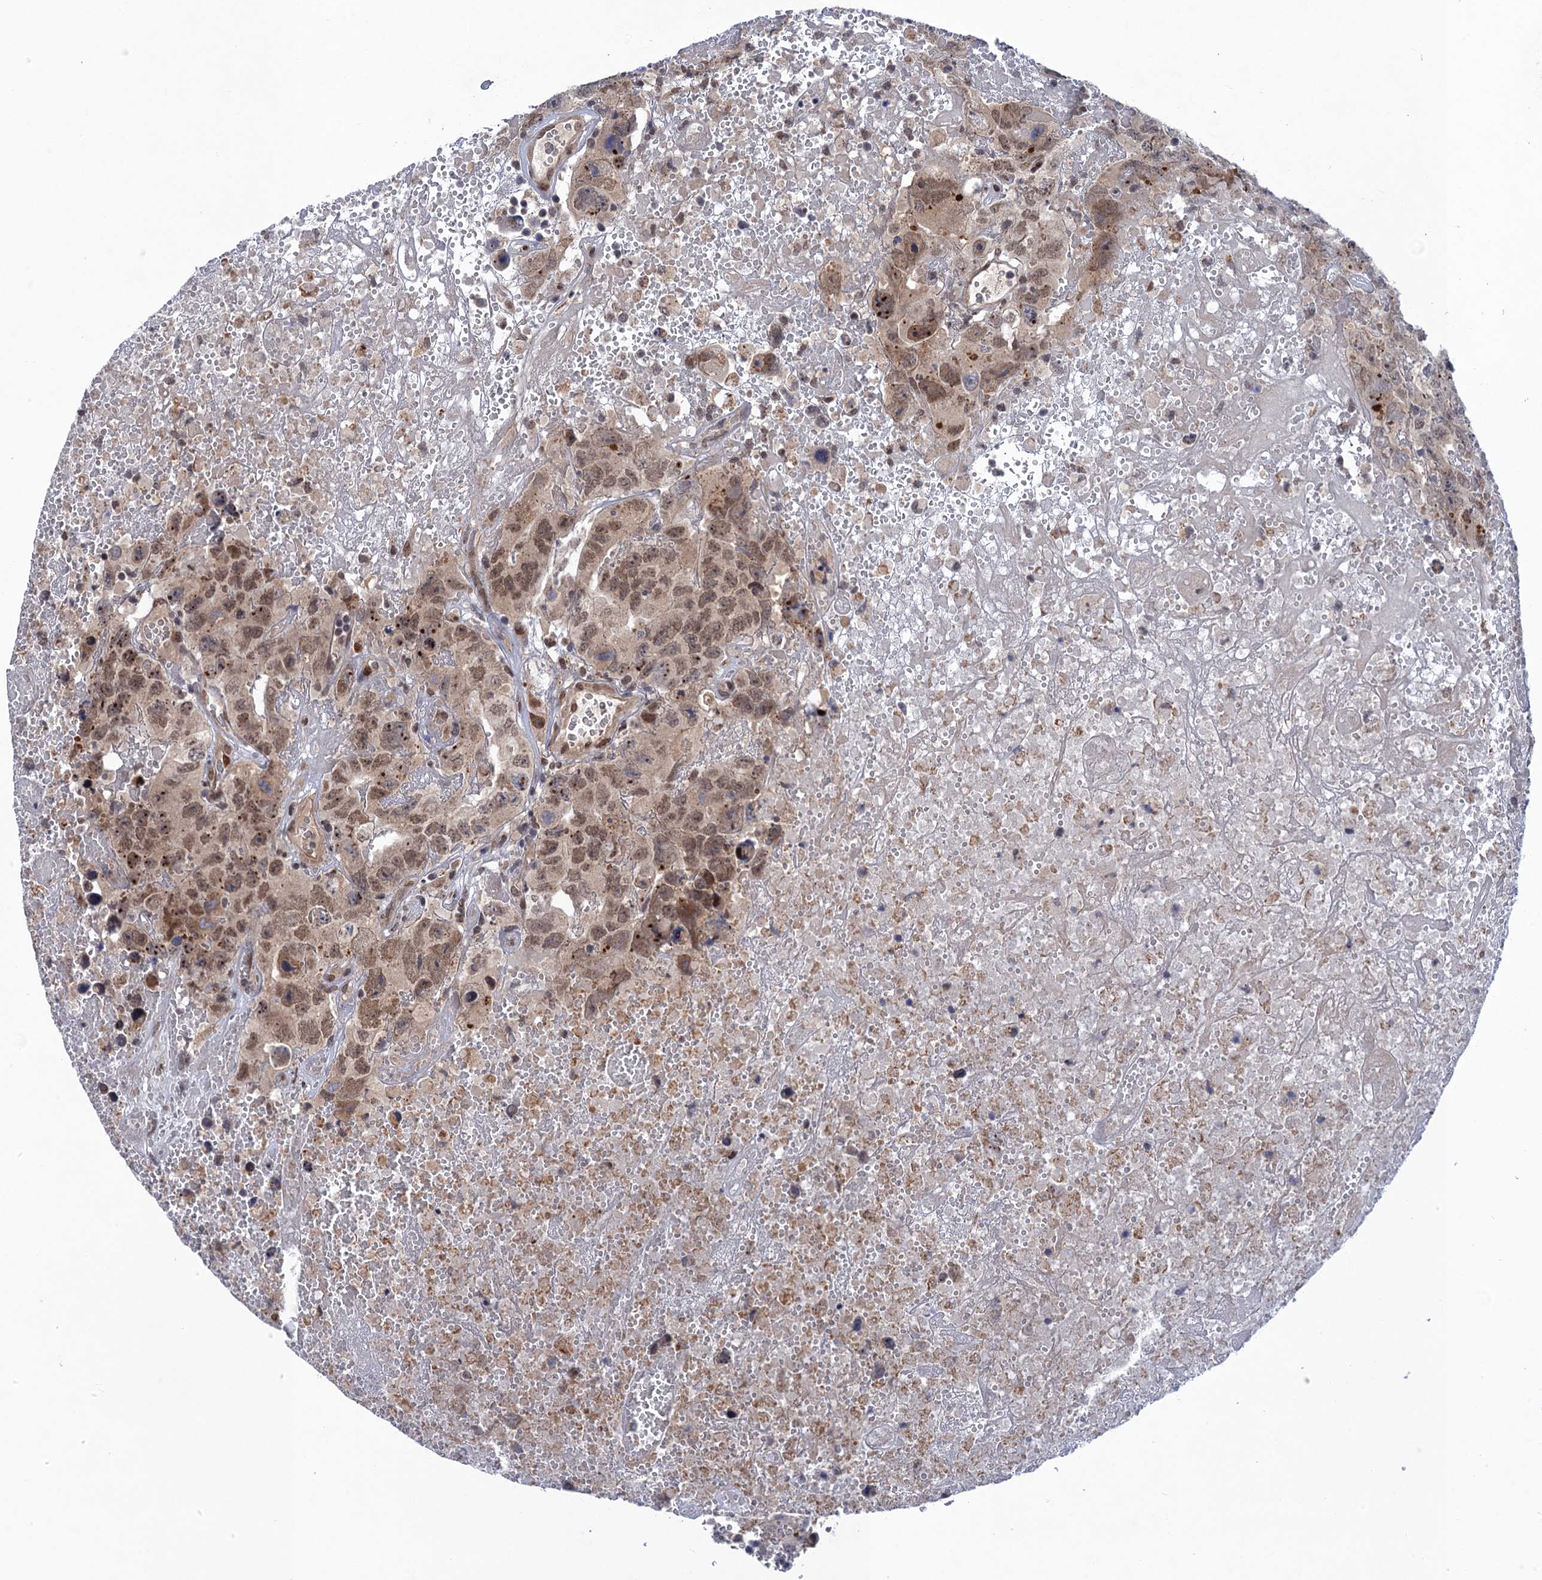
{"staining": {"intensity": "moderate", "quantity": ">75%", "location": "nuclear"}, "tissue": "testis cancer", "cell_type": "Tumor cells", "image_type": "cancer", "snomed": [{"axis": "morphology", "description": "Carcinoma, Embryonal, NOS"}, {"axis": "topography", "description": "Testis"}], "caption": "Human testis cancer (embryonal carcinoma) stained for a protein (brown) shows moderate nuclear positive staining in approximately >75% of tumor cells.", "gene": "NEK8", "patient": {"sex": "male", "age": 45}}